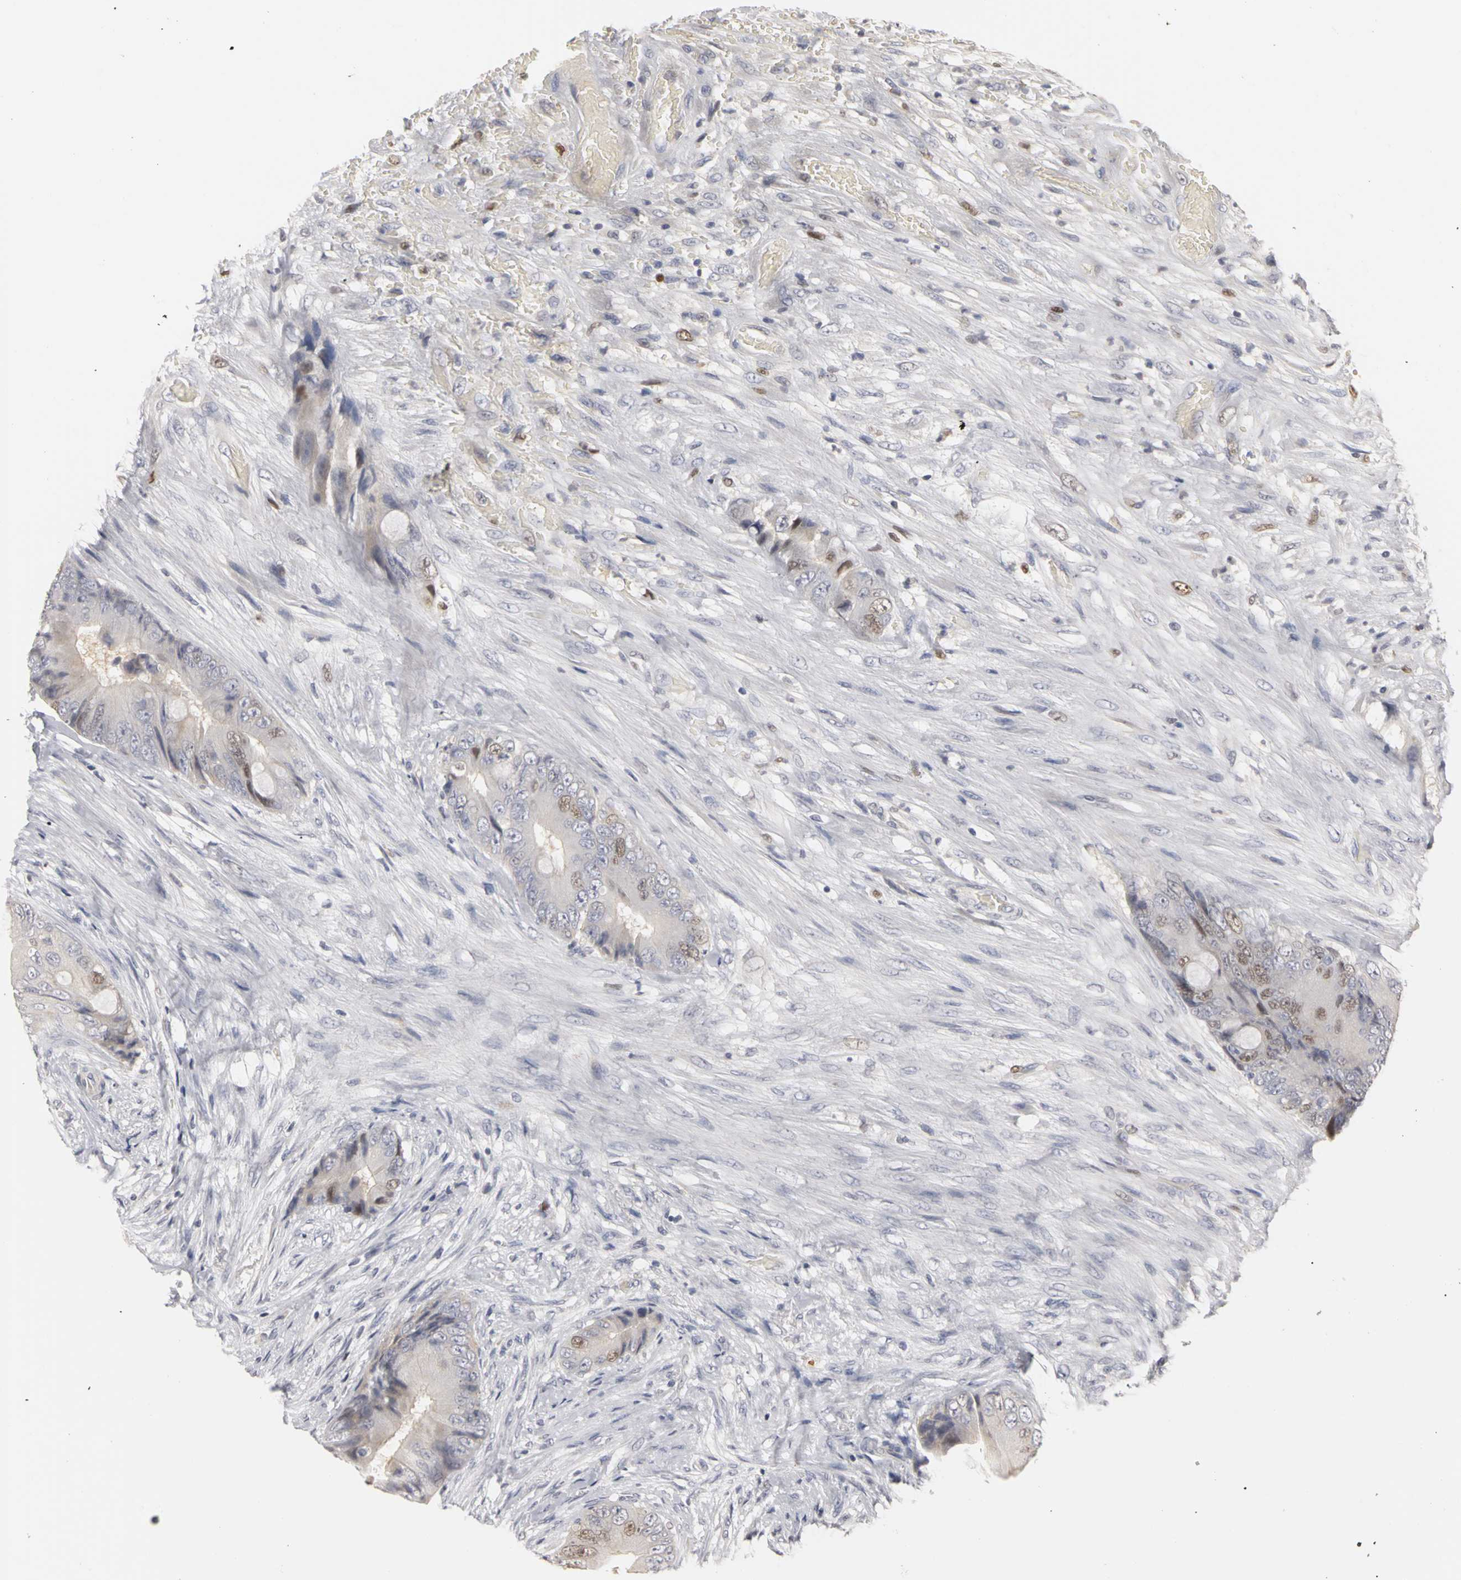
{"staining": {"intensity": "weak", "quantity": "<25%", "location": "nuclear"}, "tissue": "colorectal cancer", "cell_type": "Tumor cells", "image_type": "cancer", "snomed": [{"axis": "morphology", "description": "Adenocarcinoma, NOS"}, {"axis": "topography", "description": "Rectum"}], "caption": "Immunohistochemistry photomicrograph of neoplastic tissue: adenocarcinoma (colorectal) stained with DAB exhibits no significant protein positivity in tumor cells.", "gene": "MCM6", "patient": {"sex": "female", "age": 77}}